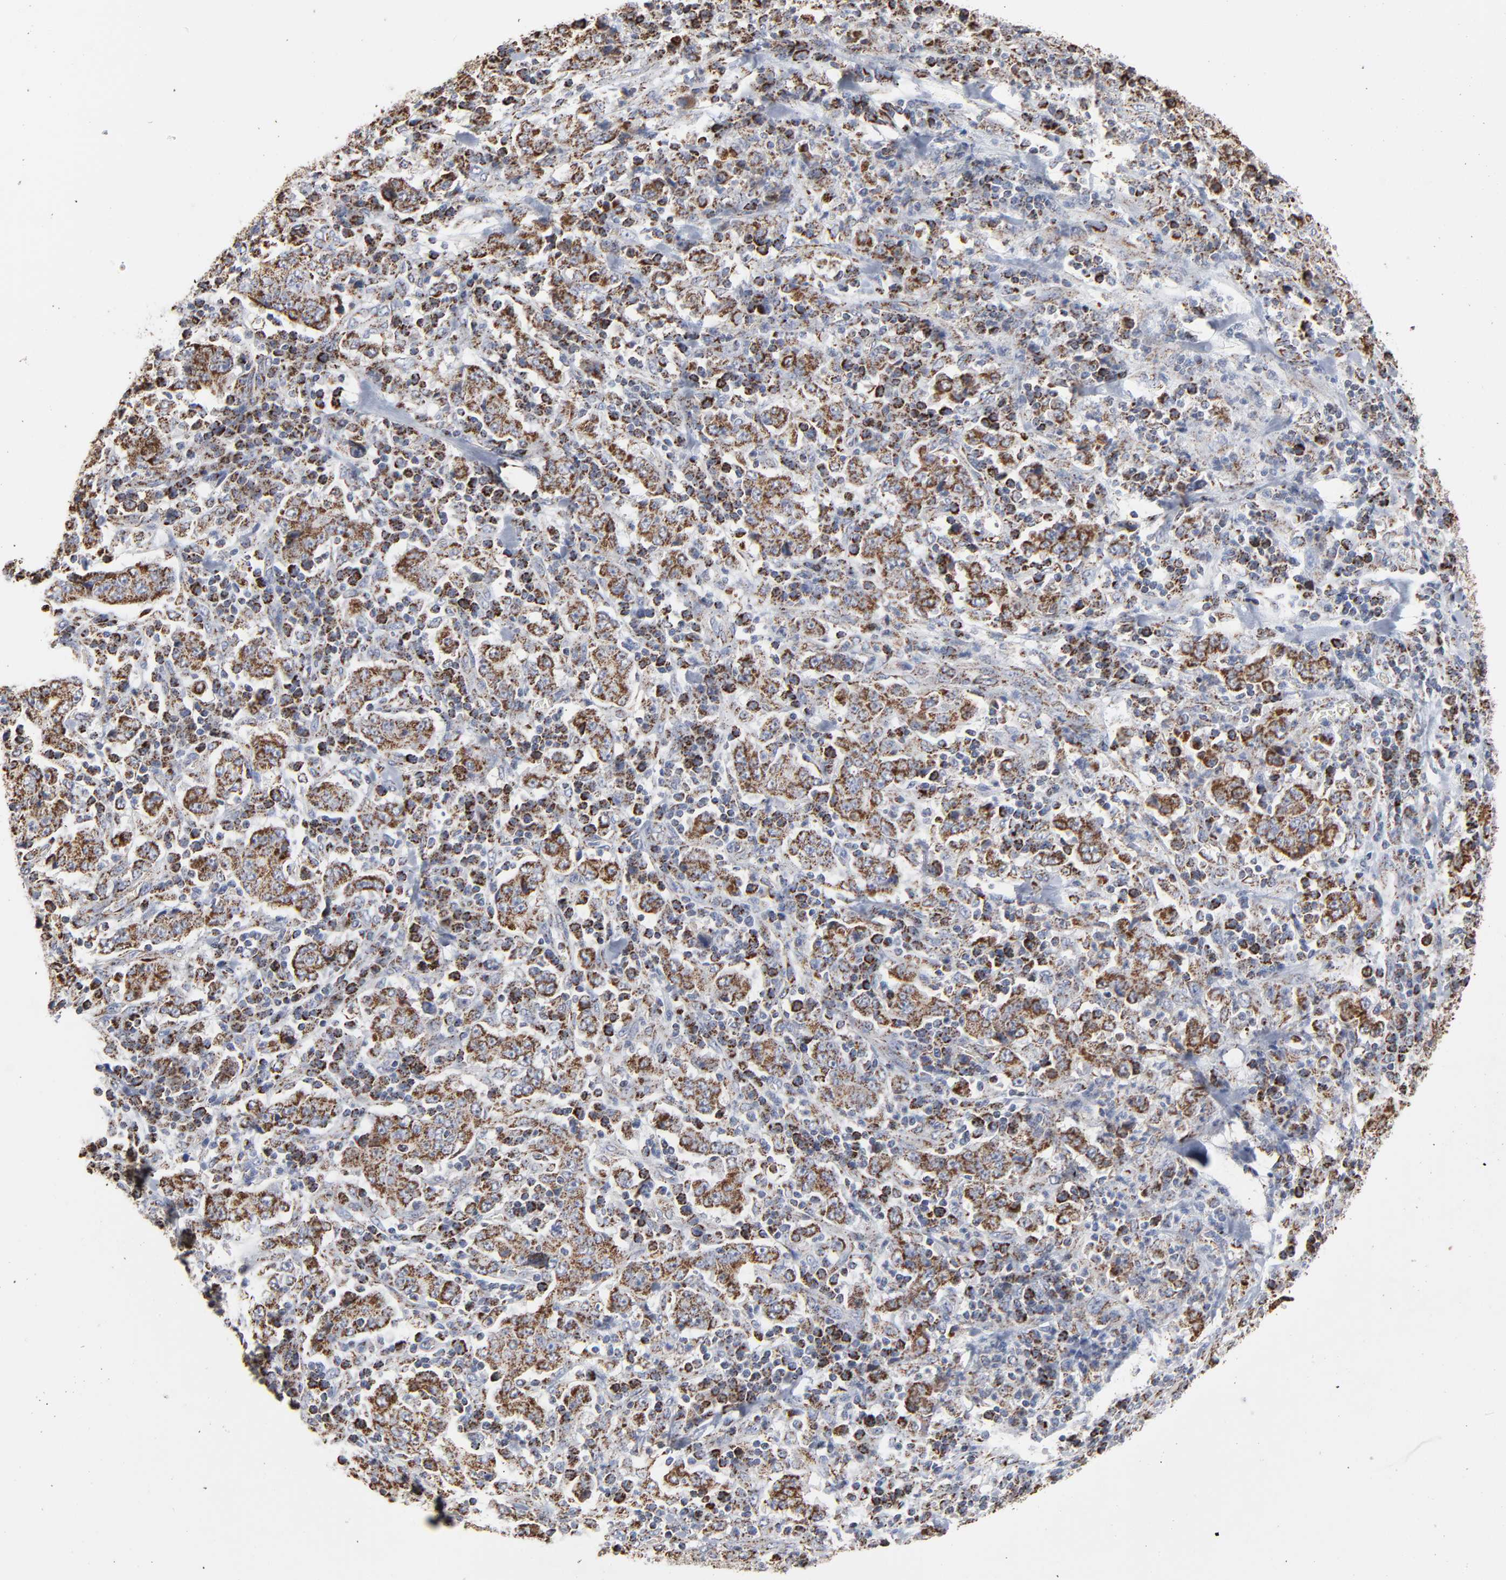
{"staining": {"intensity": "strong", "quantity": ">75%", "location": "cytoplasmic/membranous"}, "tissue": "stomach cancer", "cell_type": "Tumor cells", "image_type": "cancer", "snomed": [{"axis": "morphology", "description": "Normal tissue, NOS"}, {"axis": "morphology", "description": "Adenocarcinoma, NOS"}, {"axis": "topography", "description": "Stomach, upper"}, {"axis": "topography", "description": "Stomach"}], "caption": "High-magnification brightfield microscopy of stomach cancer (adenocarcinoma) stained with DAB (3,3'-diaminobenzidine) (brown) and counterstained with hematoxylin (blue). tumor cells exhibit strong cytoplasmic/membranous staining is seen in about>75% of cells.", "gene": "UQCRC1", "patient": {"sex": "male", "age": 59}}